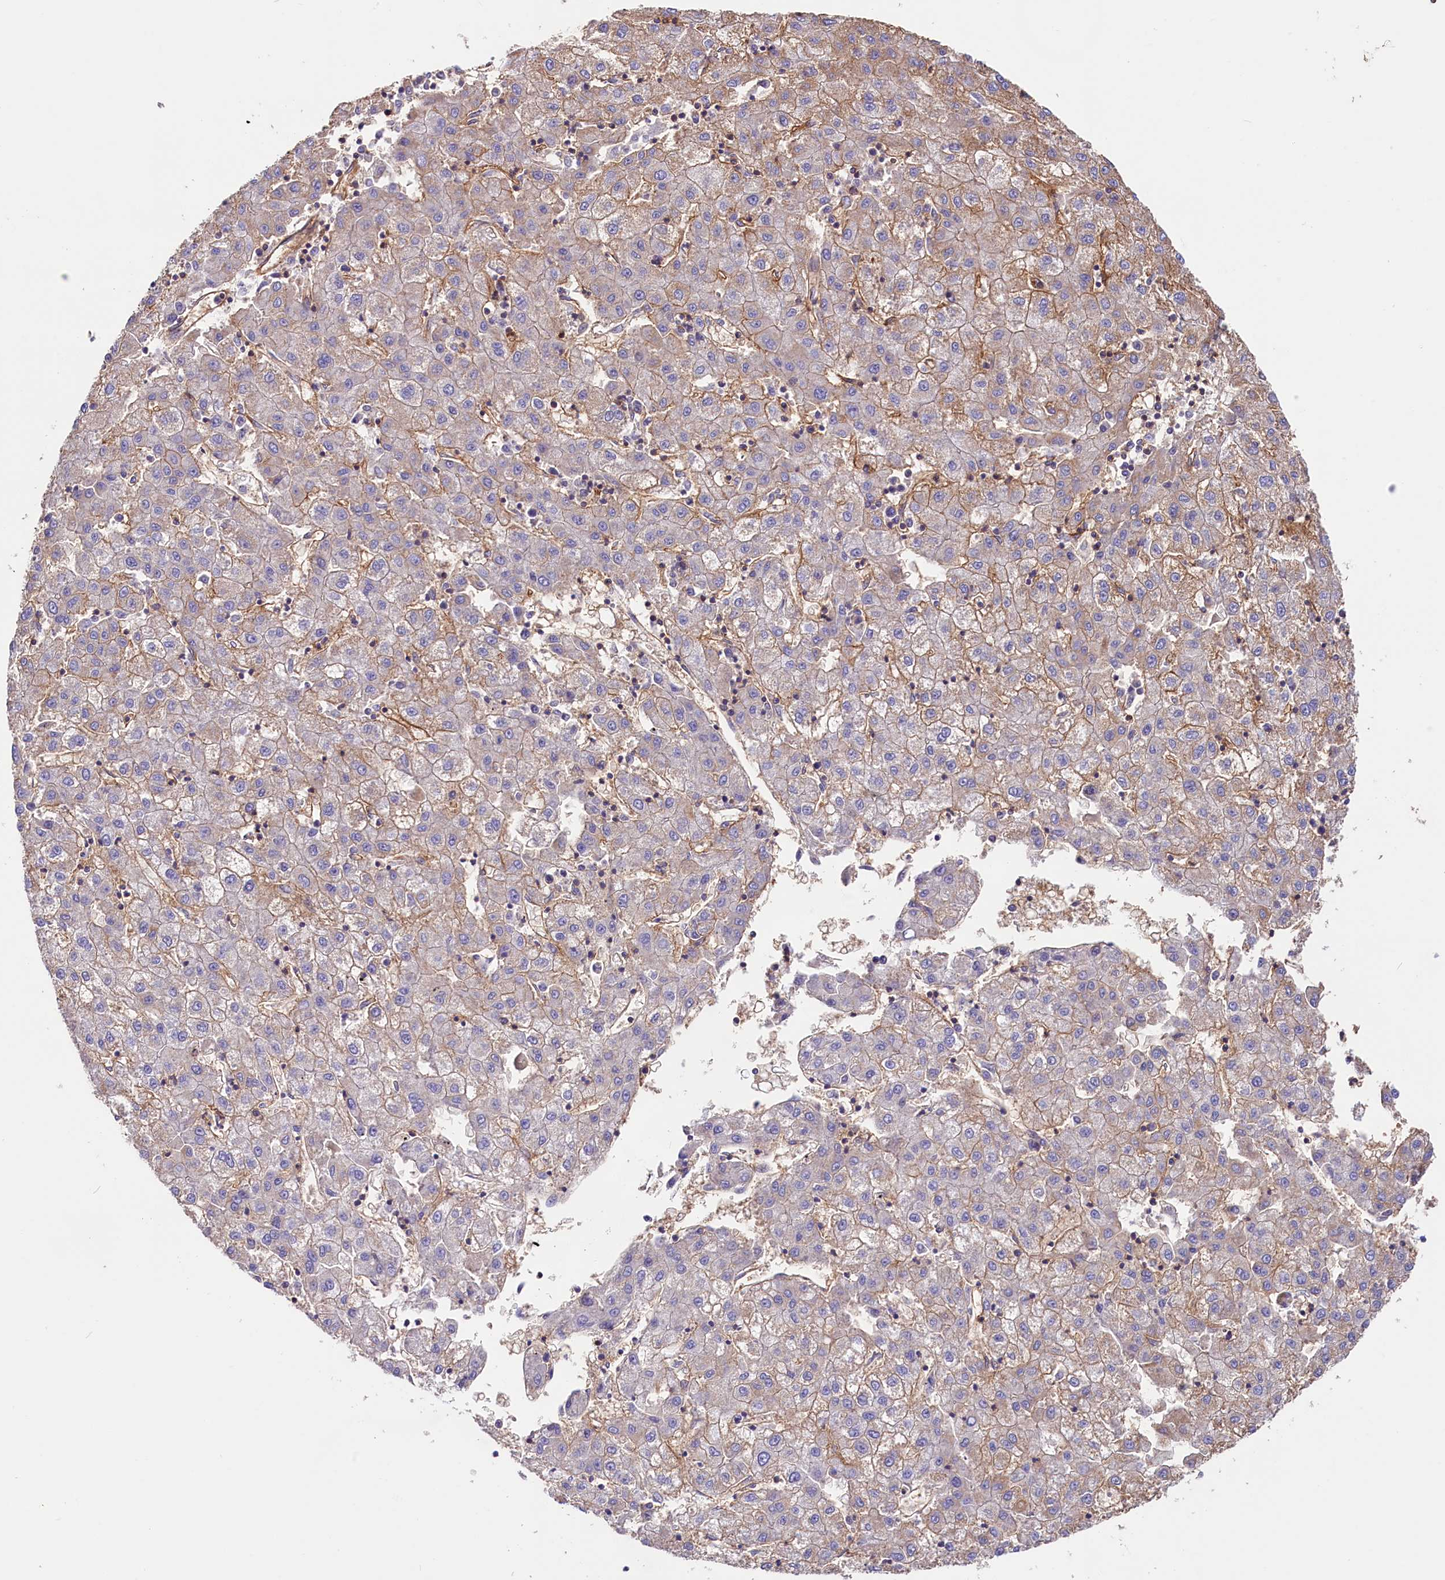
{"staining": {"intensity": "weak", "quantity": "25%-75%", "location": "cytoplasmic/membranous"}, "tissue": "liver cancer", "cell_type": "Tumor cells", "image_type": "cancer", "snomed": [{"axis": "morphology", "description": "Carcinoma, Hepatocellular, NOS"}, {"axis": "topography", "description": "Liver"}], "caption": "Immunohistochemical staining of human liver cancer reveals weak cytoplasmic/membranous protein expression in about 25%-75% of tumor cells. (DAB (3,3'-diaminobenzidine) IHC with brightfield microscopy, high magnification).", "gene": "ATP2B4", "patient": {"sex": "male", "age": 72}}